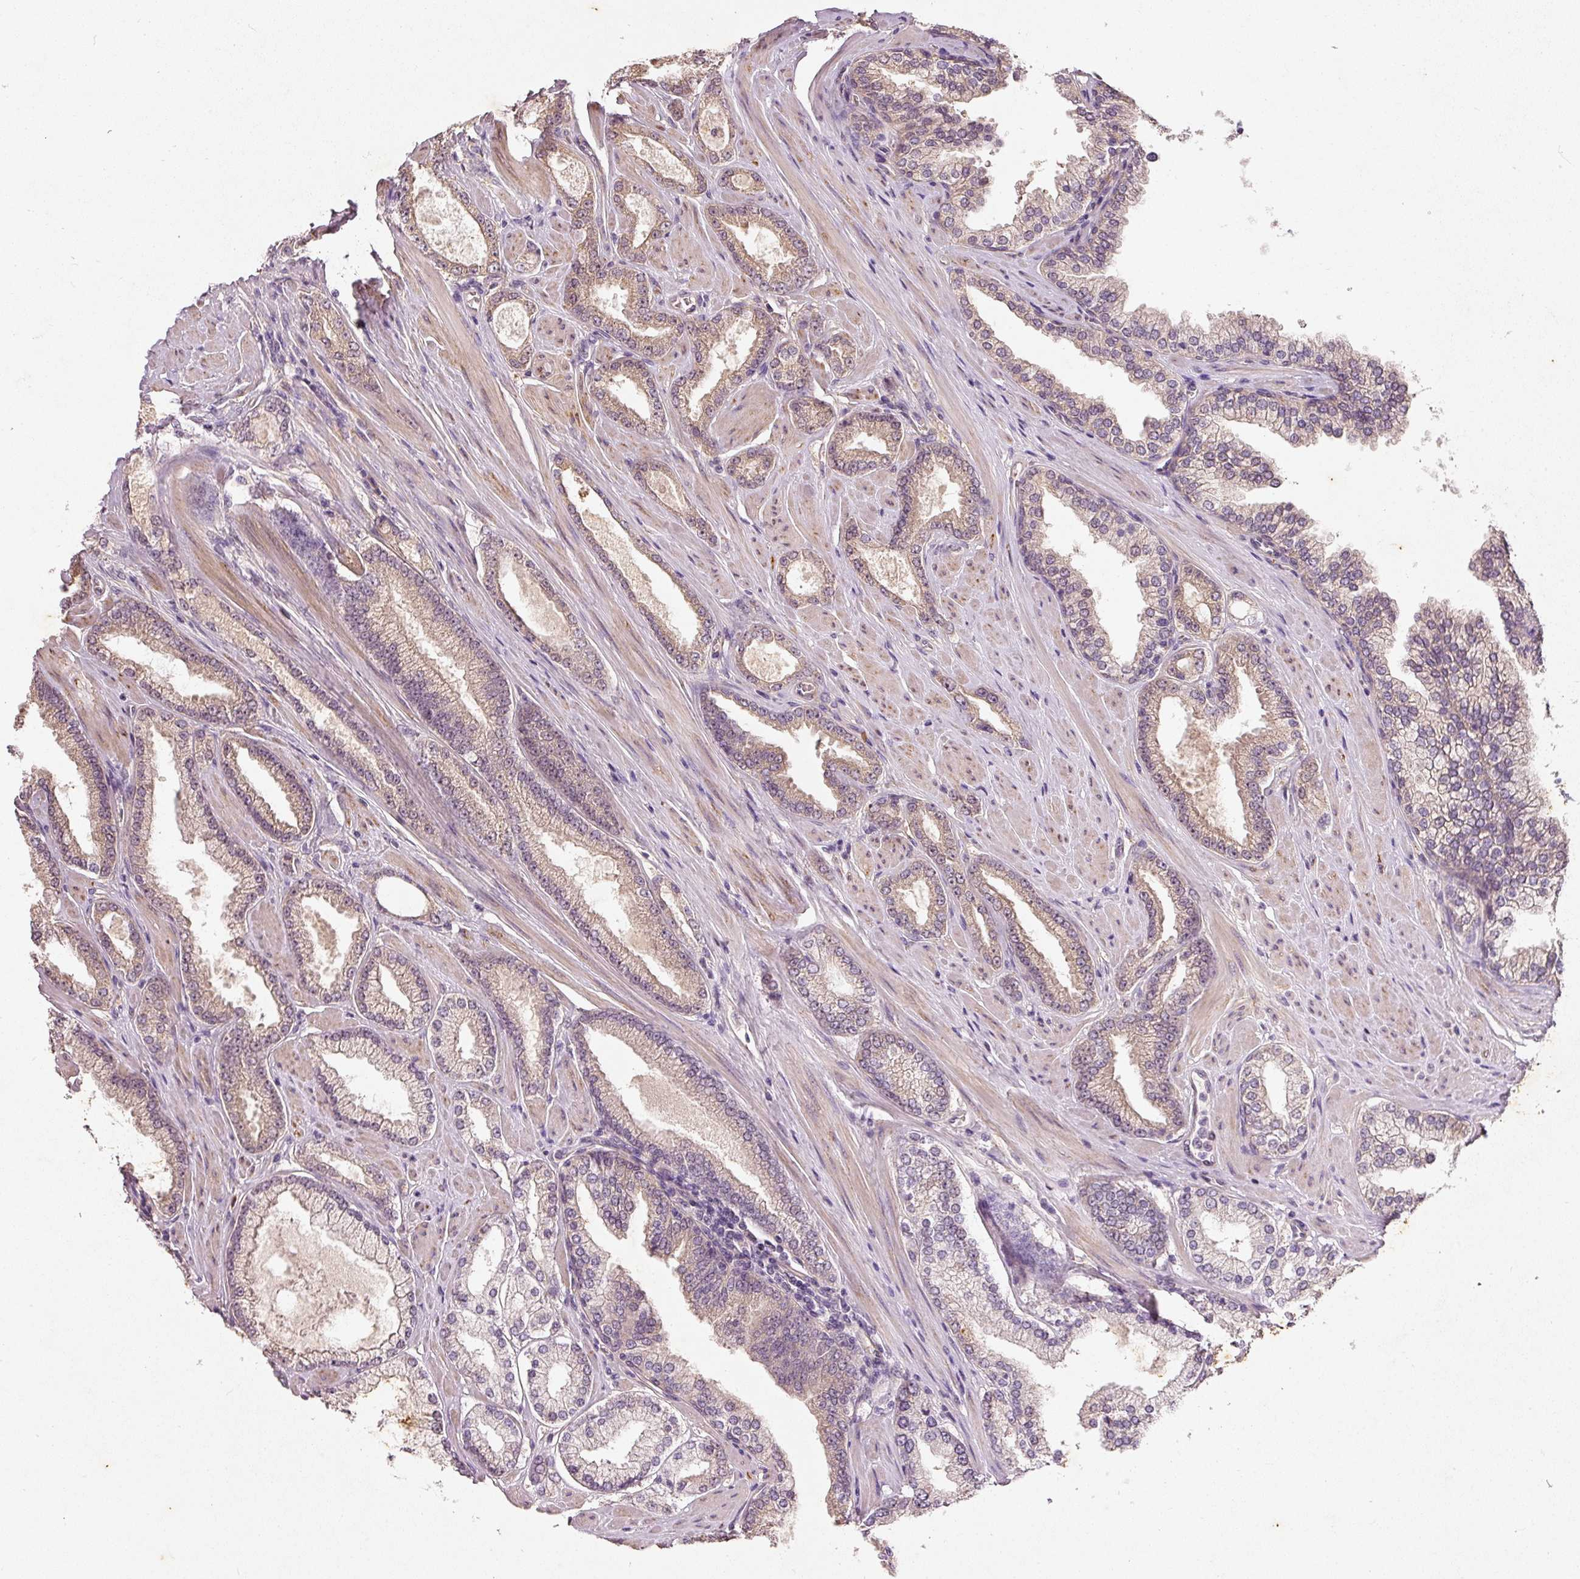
{"staining": {"intensity": "weak", "quantity": ">75%", "location": "cytoplasmic/membranous"}, "tissue": "prostate cancer", "cell_type": "Tumor cells", "image_type": "cancer", "snomed": [{"axis": "morphology", "description": "Adenocarcinoma, Low grade"}, {"axis": "topography", "description": "Prostate"}], "caption": "Human adenocarcinoma (low-grade) (prostate) stained for a protein (brown) exhibits weak cytoplasmic/membranous positive staining in approximately >75% of tumor cells.", "gene": "RGL2", "patient": {"sex": "male", "age": 42}}